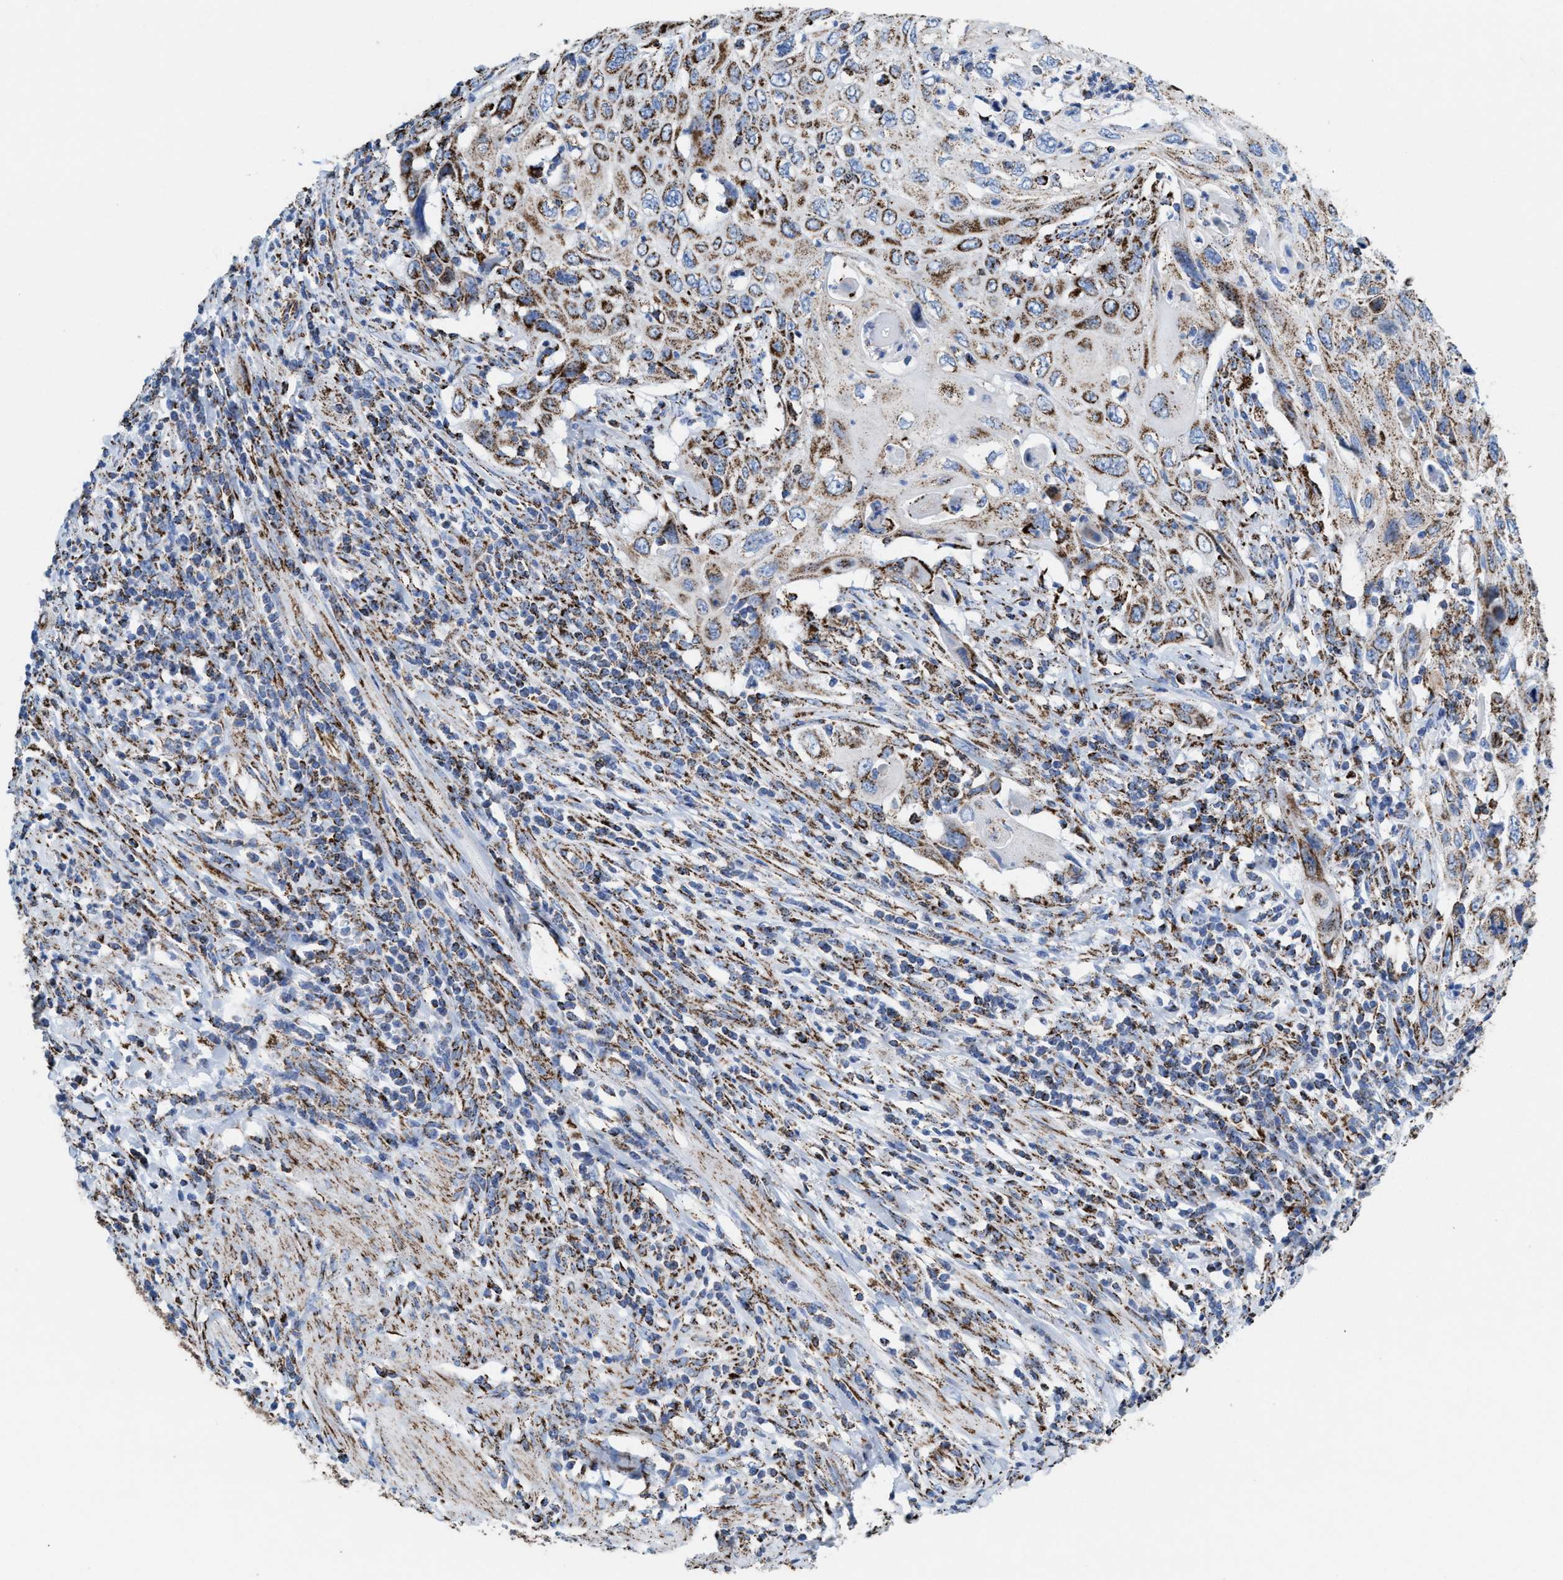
{"staining": {"intensity": "moderate", "quantity": ">75%", "location": "cytoplasmic/membranous"}, "tissue": "cervical cancer", "cell_type": "Tumor cells", "image_type": "cancer", "snomed": [{"axis": "morphology", "description": "Squamous cell carcinoma, NOS"}, {"axis": "topography", "description": "Cervix"}], "caption": "Human cervical squamous cell carcinoma stained with a brown dye exhibits moderate cytoplasmic/membranous positive expression in approximately >75% of tumor cells.", "gene": "ECHS1", "patient": {"sex": "female", "age": 70}}